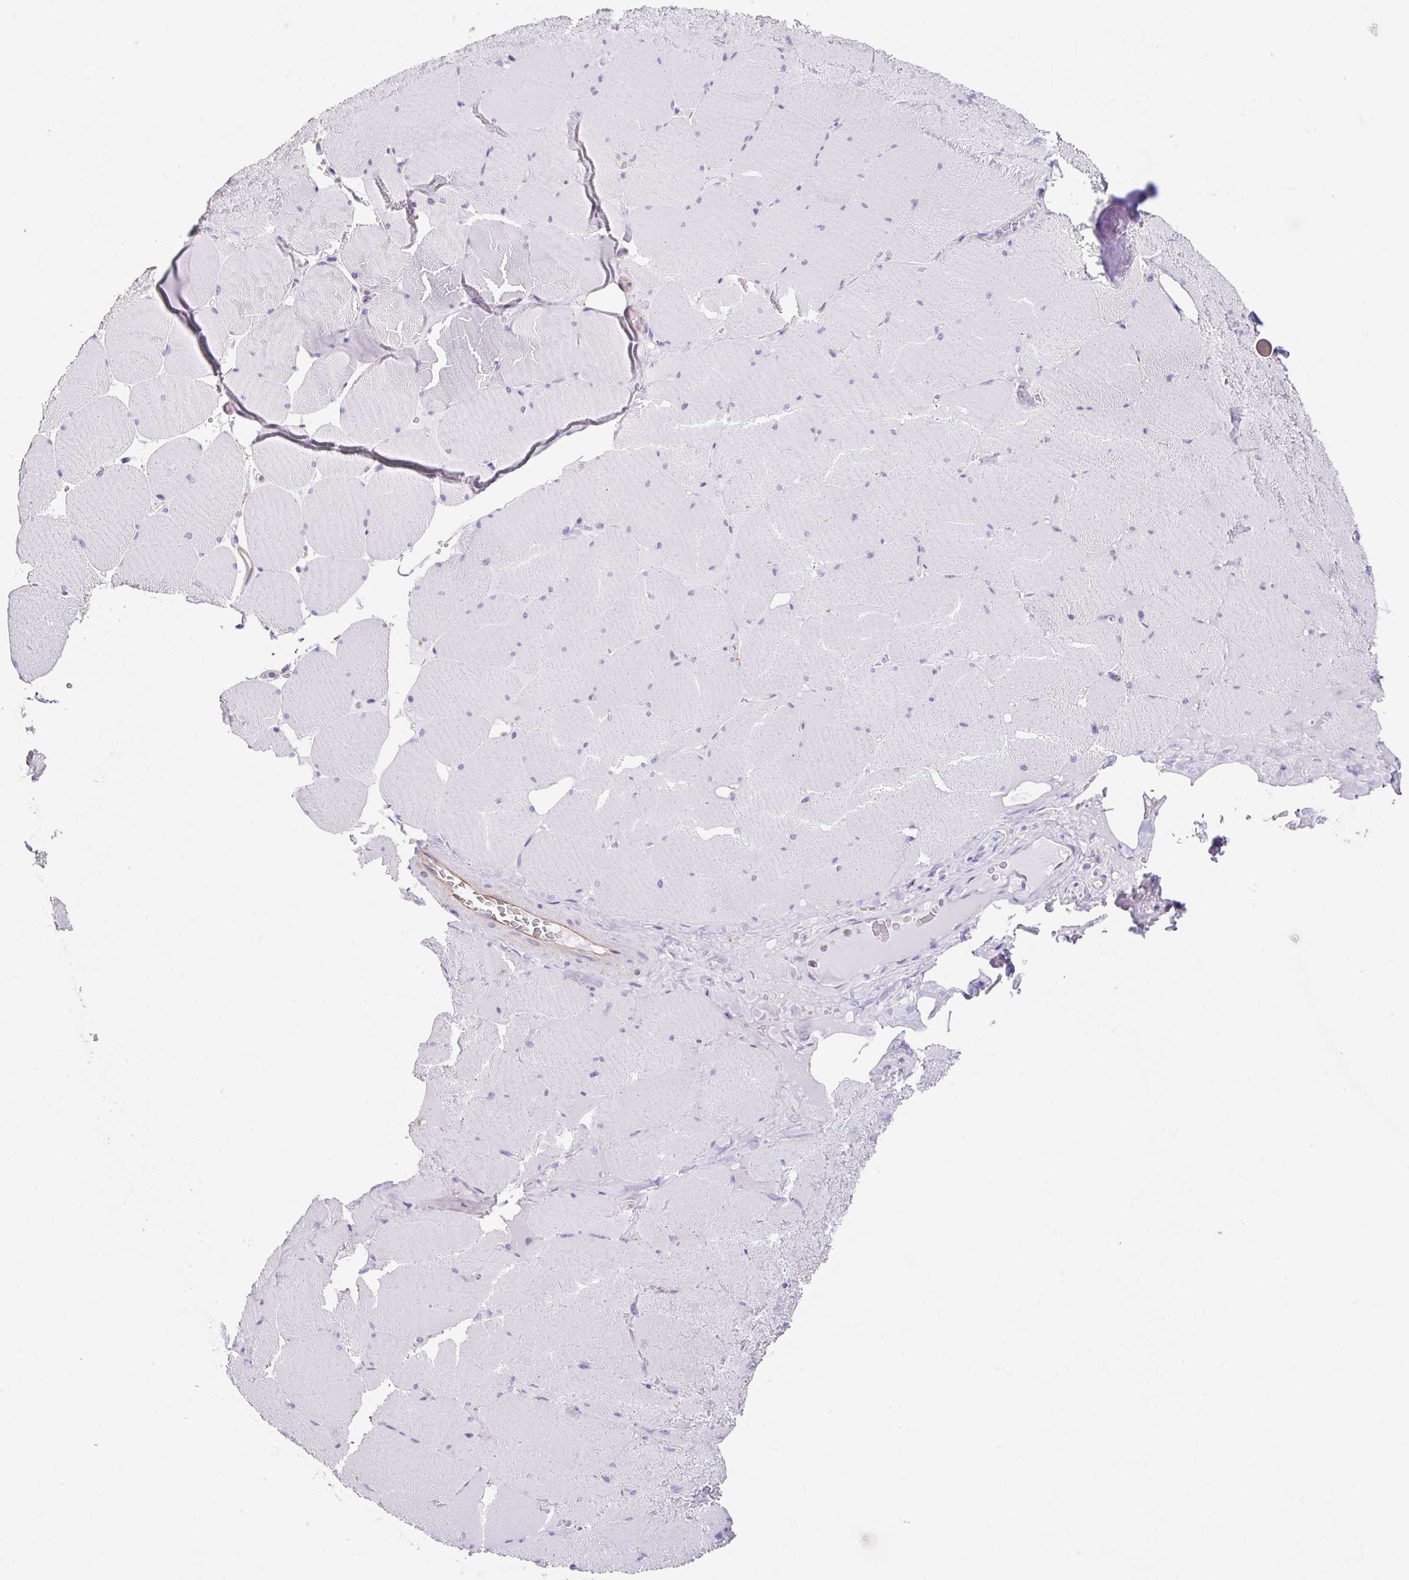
{"staining": {"intensity": "negative", "quantity": "none", "location": "none"}, "tissue": "skeletal muscle", "cell_type": "Myocytes", "image_type": "normal", "snomed": [{"axis": "morphology", "description": "Normal tissue, NOS"}, {"axis": "topography", "description": "Skeletal muscle"}, {"axis": "topography", "description": "Head-Neck"}], "caption": "Immunohistochemistry image of normal skeletal muscle: human skeletal muscle stained with DAB exhibits no significant protein expression in myocytes.", "gene": "DKK4", "patient": {"sex": "male", "age": 66}}